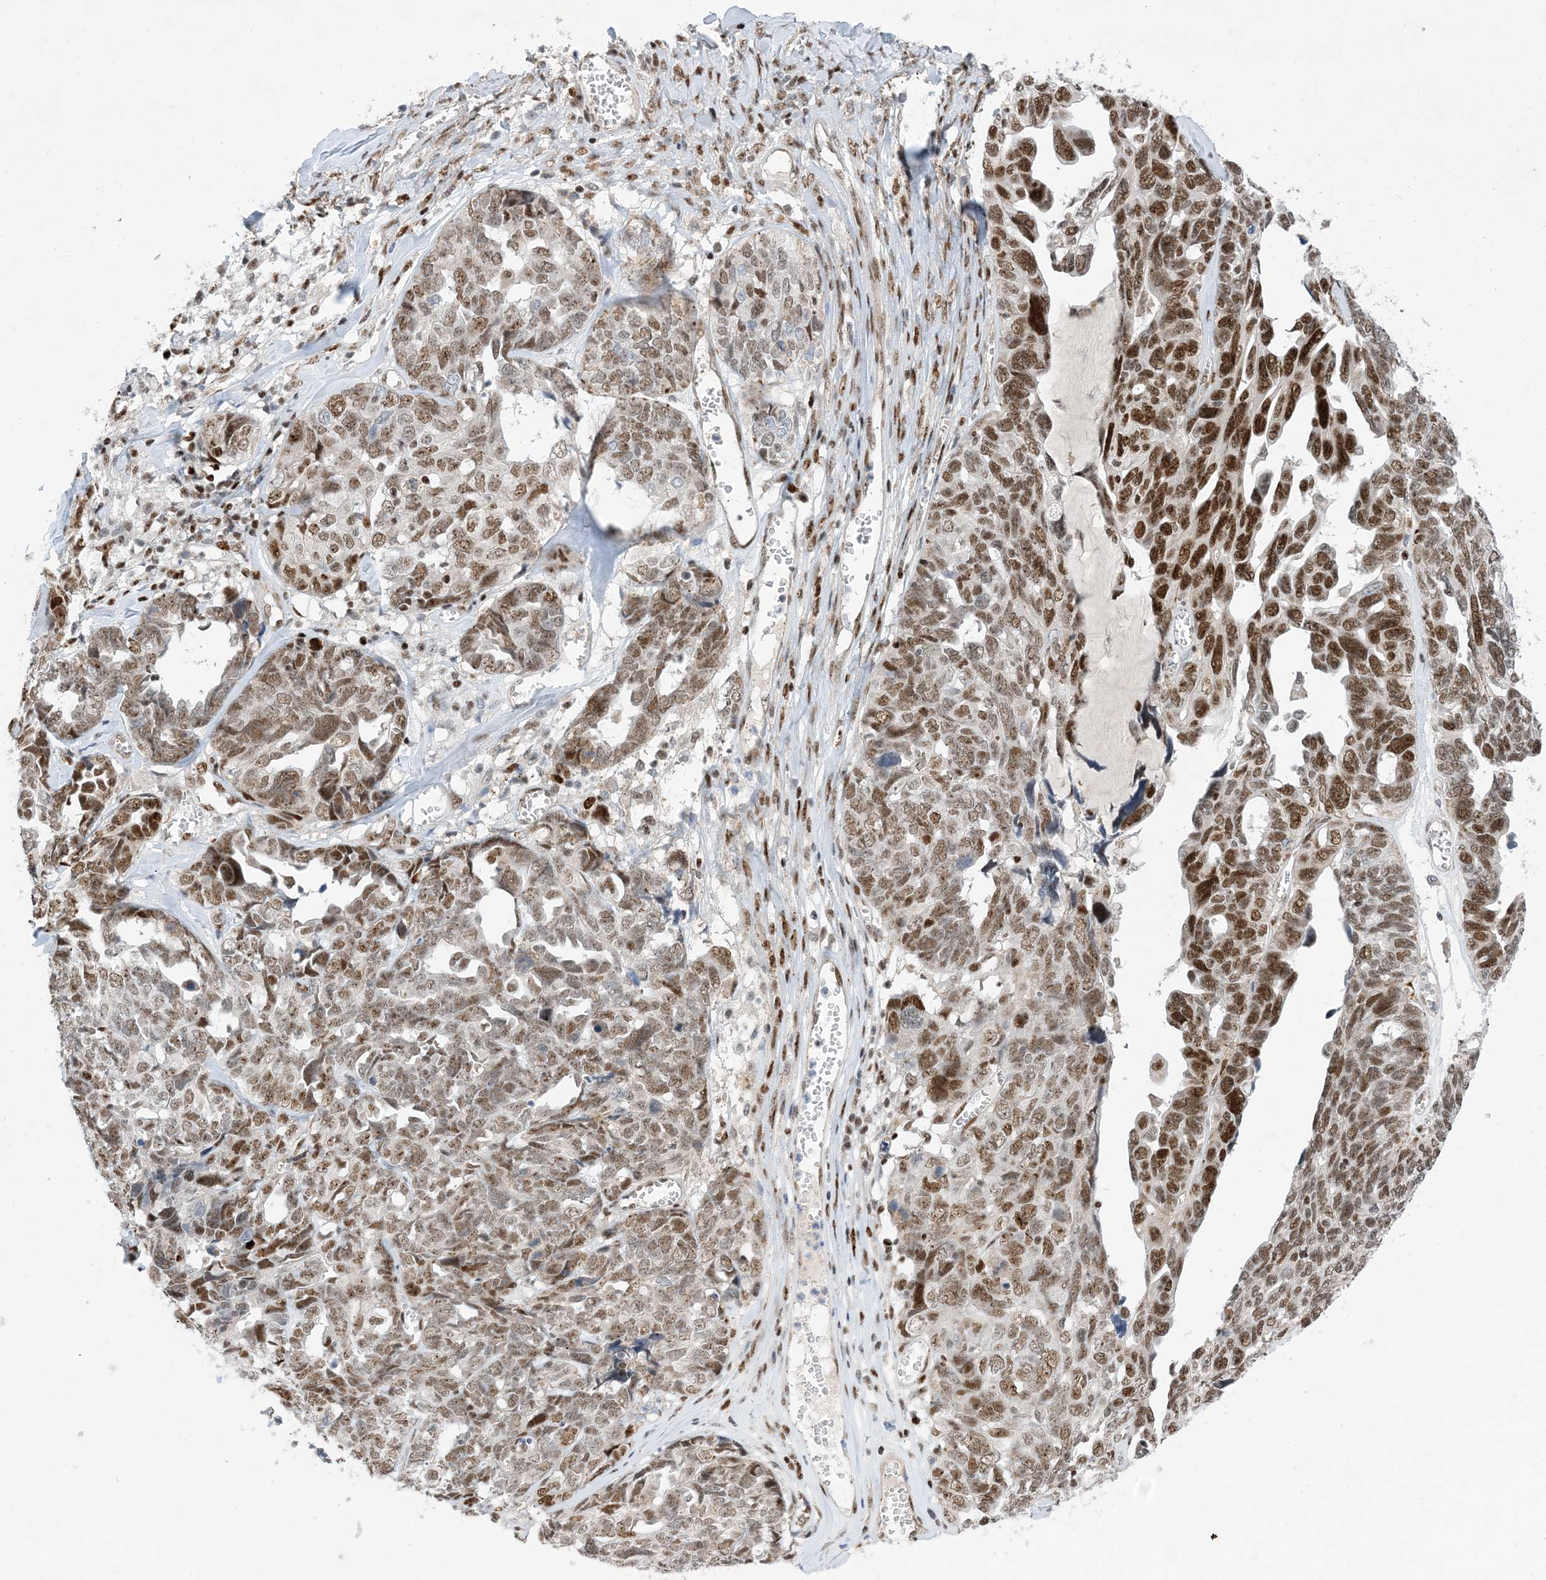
{"staining": {"intensity": "moderate", "quantity": ">75%", "location": "nuclear"}, "tissue": "ovarian cancer", "cell_type": "Tumor cells", "image_type": "cancer", "snomed": [{"axis": "morphology", "description": "Cystadenocarcinoma, serous, NOS"}, {"axis": "topography", "description": "Ovary"}], "caption": "Protein expression analysis of human ovarian serous cystadenocarcinoma reveals moderate nuclear staining in approximately >75% of tumor cells.", "gene": "TSPYL1", "patient": {"sex": "female", "age": 79}}